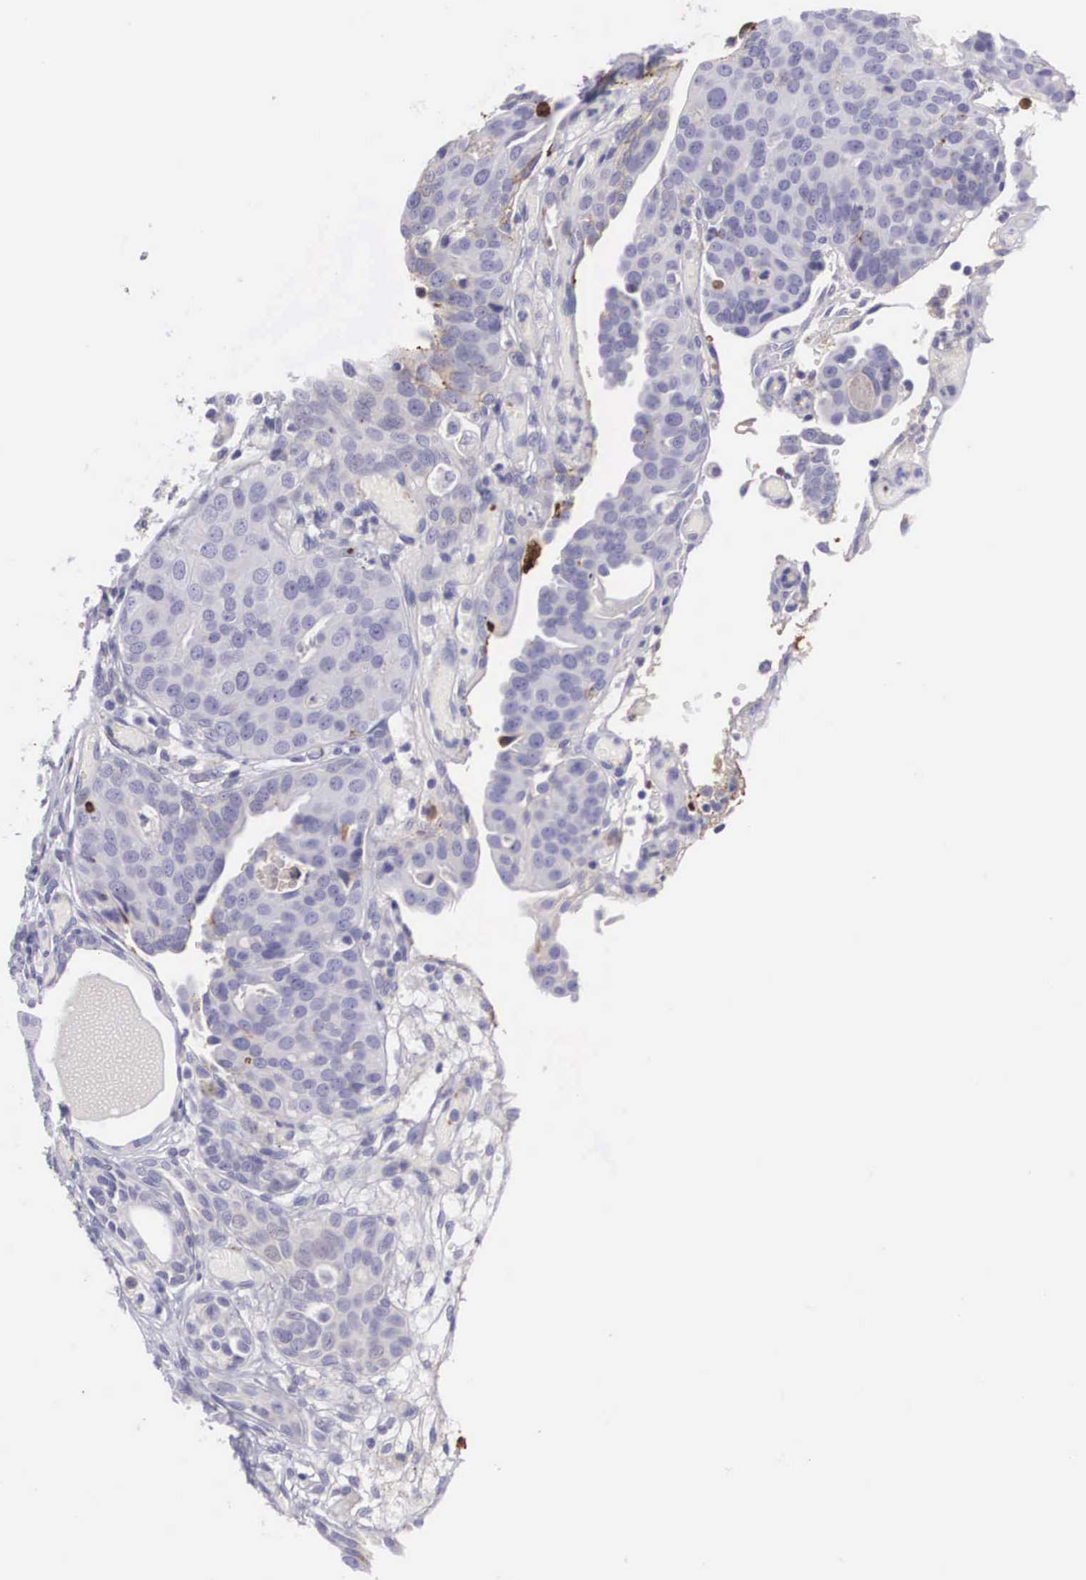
{"staining": {"intensity": "negative", "quantity": "none", "location": "none"}, "tissue": "urothelial cancer", "cell_type": "Tumor cells", "image_type": "cancer", "snomed": [{"axis": "morphology", "description": "Urothelial carcinoma, High grade"}, {"axis": "topography", "description": "Urinary bladder"}], "caption": "Histopathology image shows no protein expression in tumor cells of high-grade urothelial carcinoma tissue. (Brightfield microscopy of DAB immunohistochemistry (IHC) at high magnification).", "gene": "CLU", "patient": {"sex": "male", "age": 78}}